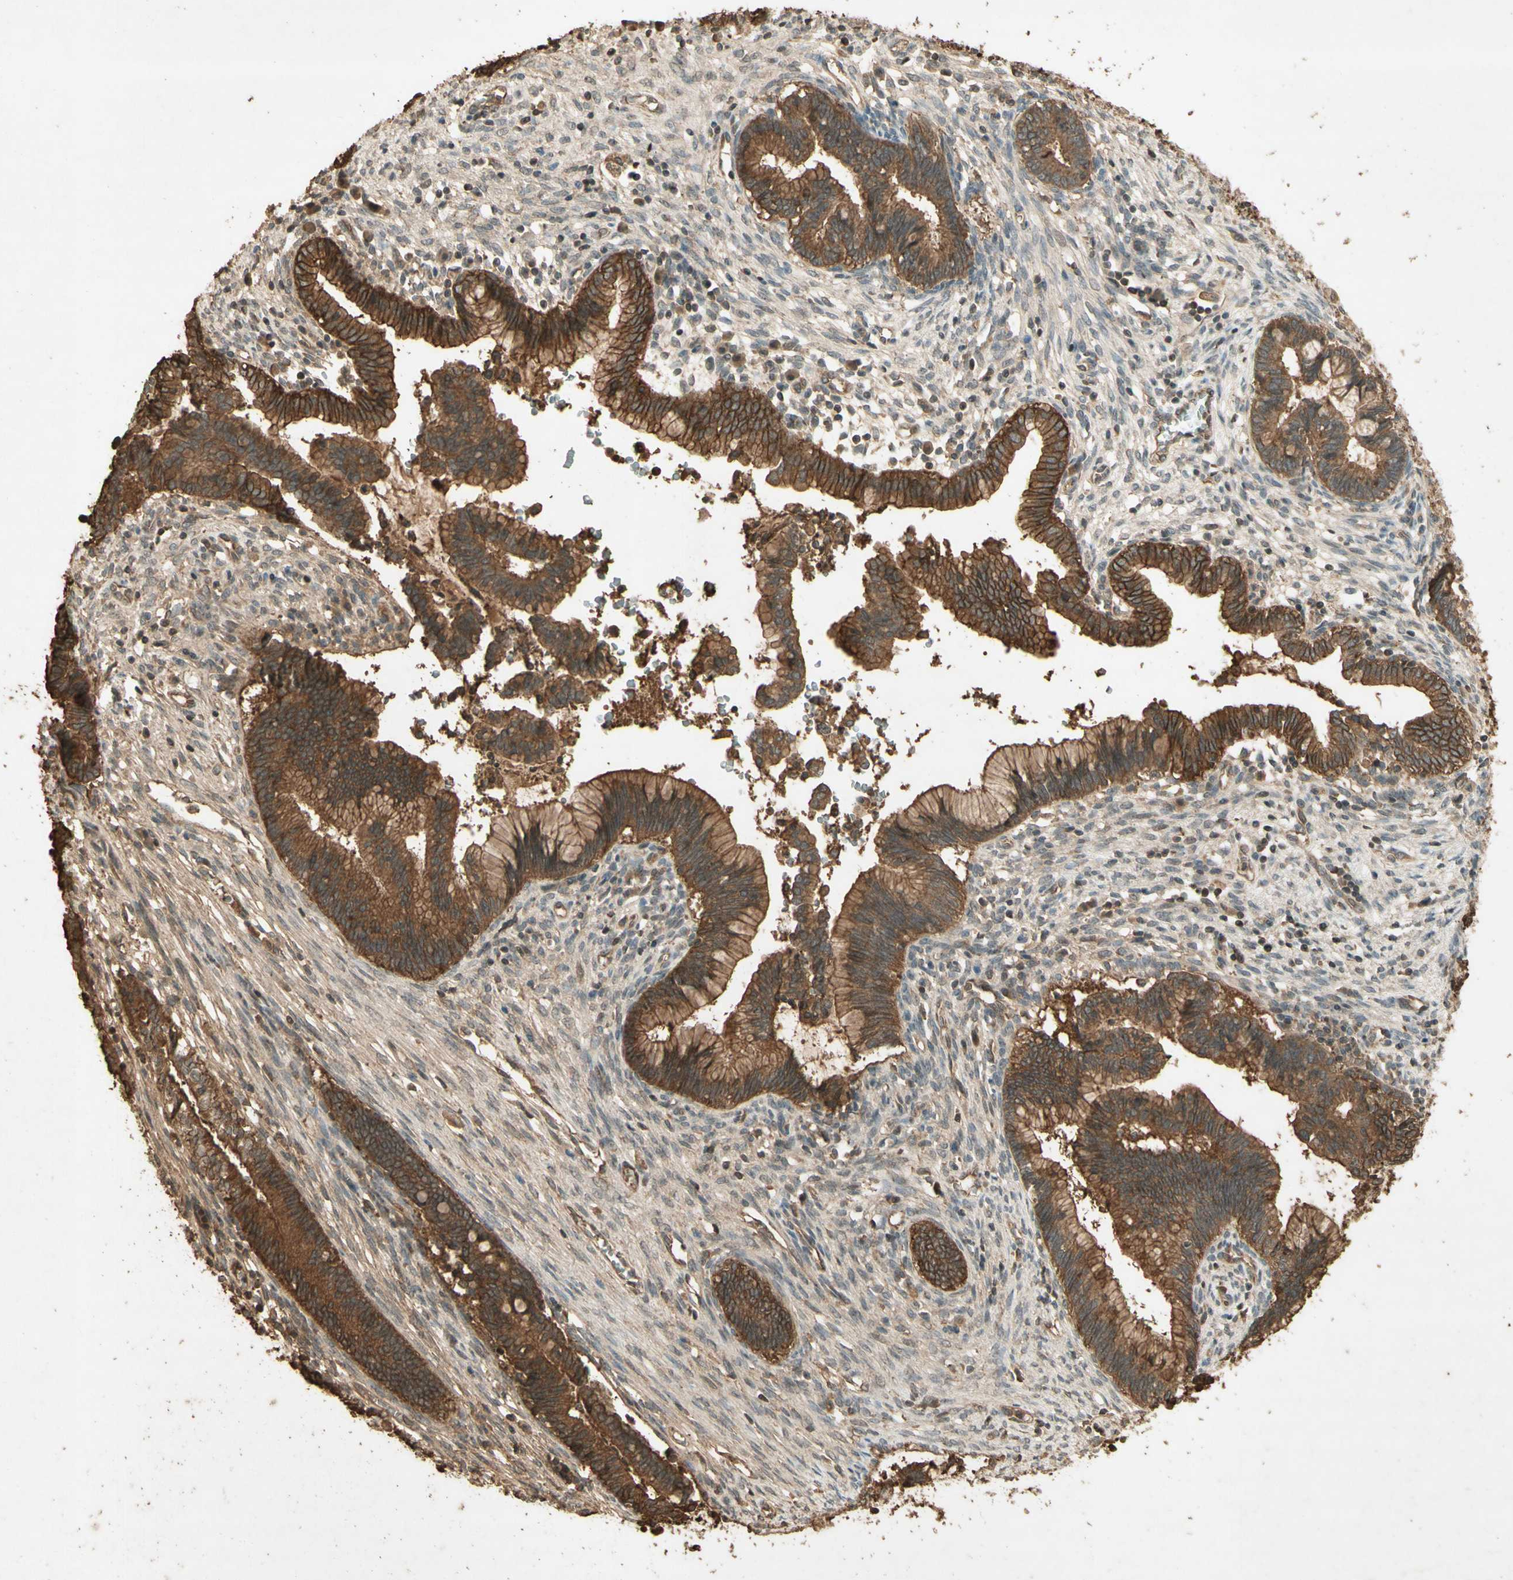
{"staining": {"intensity": "strong", "quantity": ">75%", "location": "cytoplasmic/membranous"}, "tissue": "cervical cancer", "cell_type": "Tumor cells", "image_type": "cancer", "snomed": [{"axis": "morphology", "description": "Adenocarcinoma, NOS"}, {"axis": "topography", "description": "Cervix"}], "caption": "Immunohistochemistry (DAB (3,3'-diaminobenzidine)) staining of human cervical adenocarcinoma demonstrates strong cytoplasmic/membranous protein staining in about >75% of tumor cells.", "gene": "SMAD9", "patient": {"sex": "female", "age": 44}}